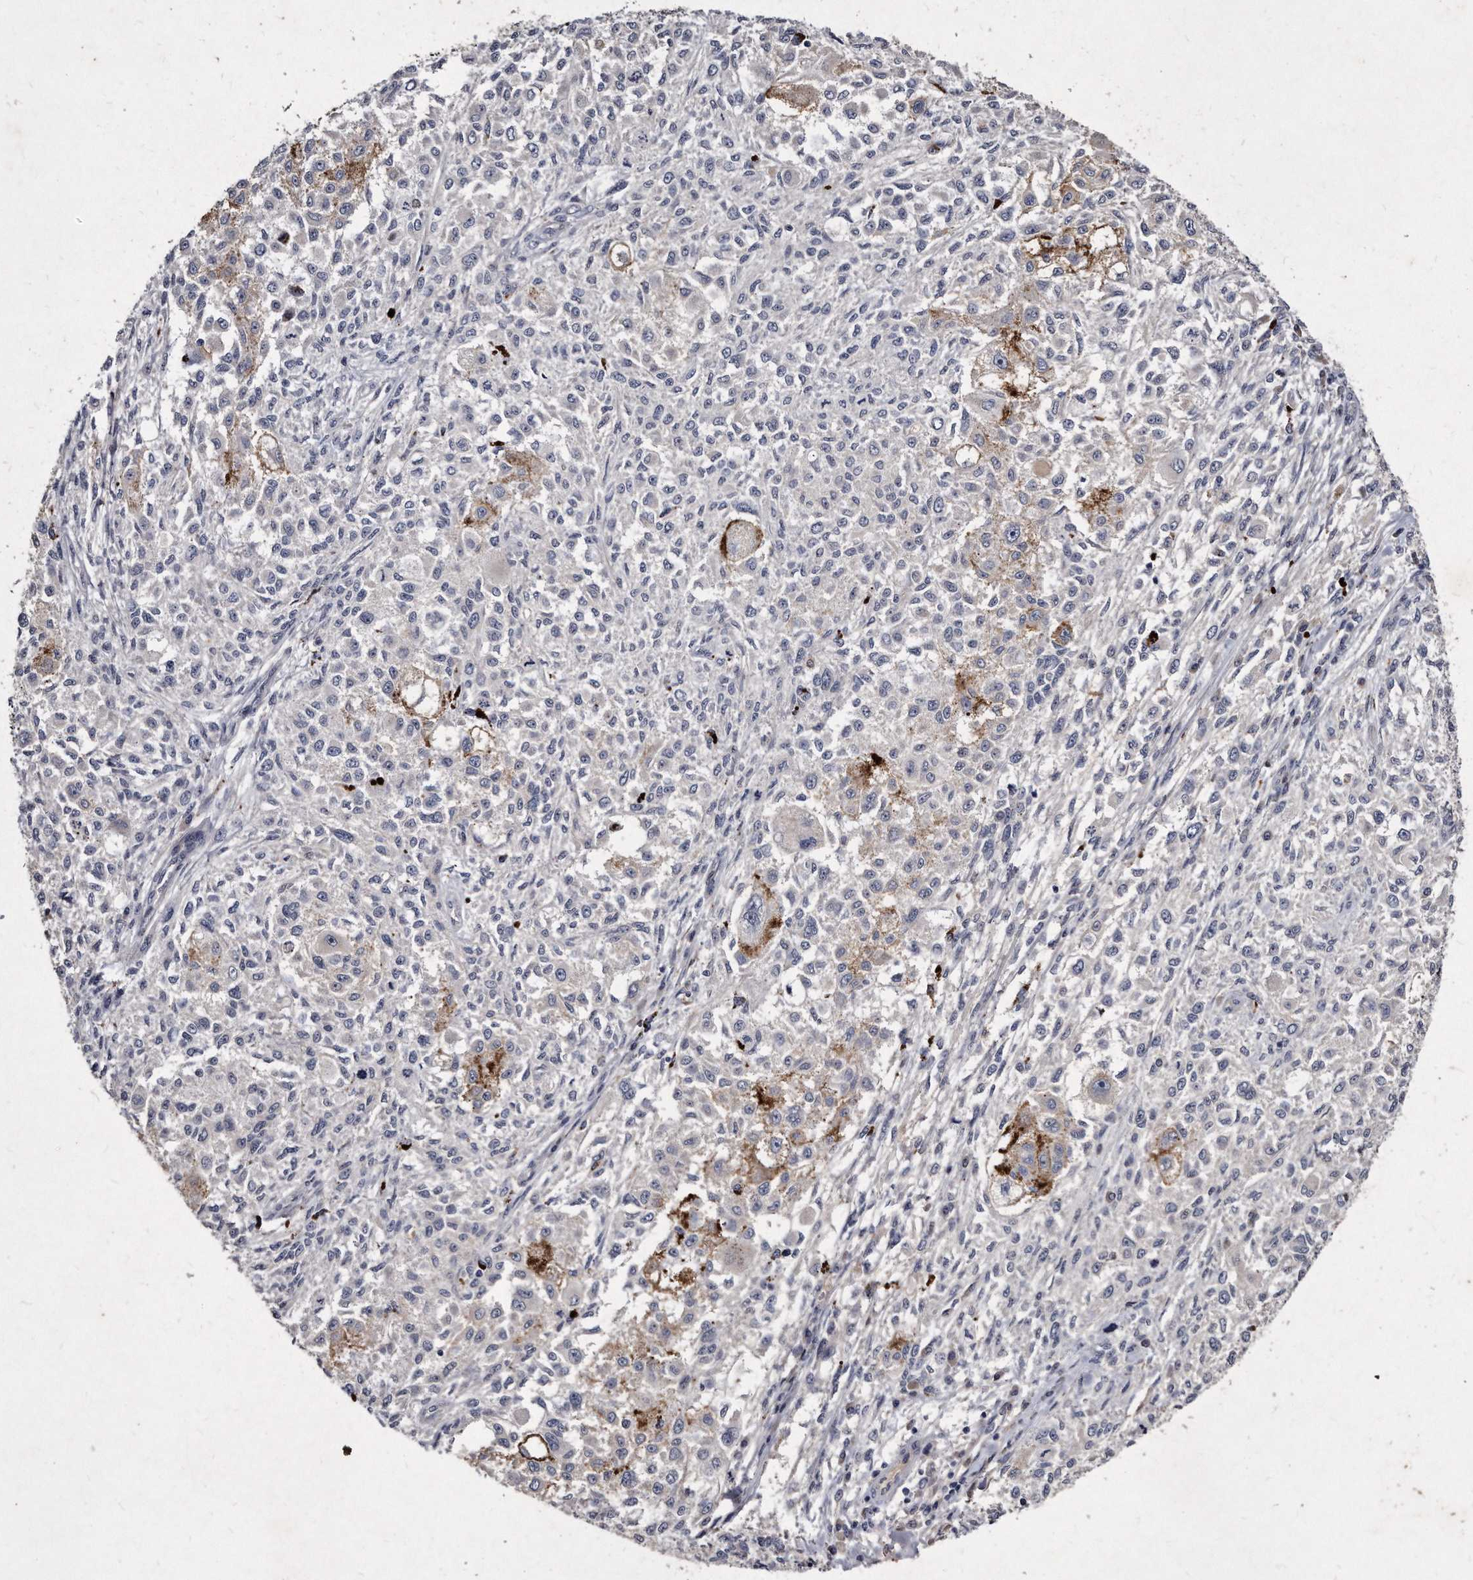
{"staining": {"intensity": "negative", "quantity": "none", "location": "none"}, "tissue": "melanoma", "cell_type": "Tumor cells", "image_type": "cancer", "snomed": [{"axis": "morphology", "description": "Necrosis, NOS"}, {"axis": "morphology", "description": "Malignant melanoma, NOS"}, {"axis": "topography", "description": "Skin"}], "caption": "Immunohistochemistry of malignant melanoma exhibits no staining in tumor cells.", "gene": "KLHDC3", "patient": {"sex": "female", "age": 87}}